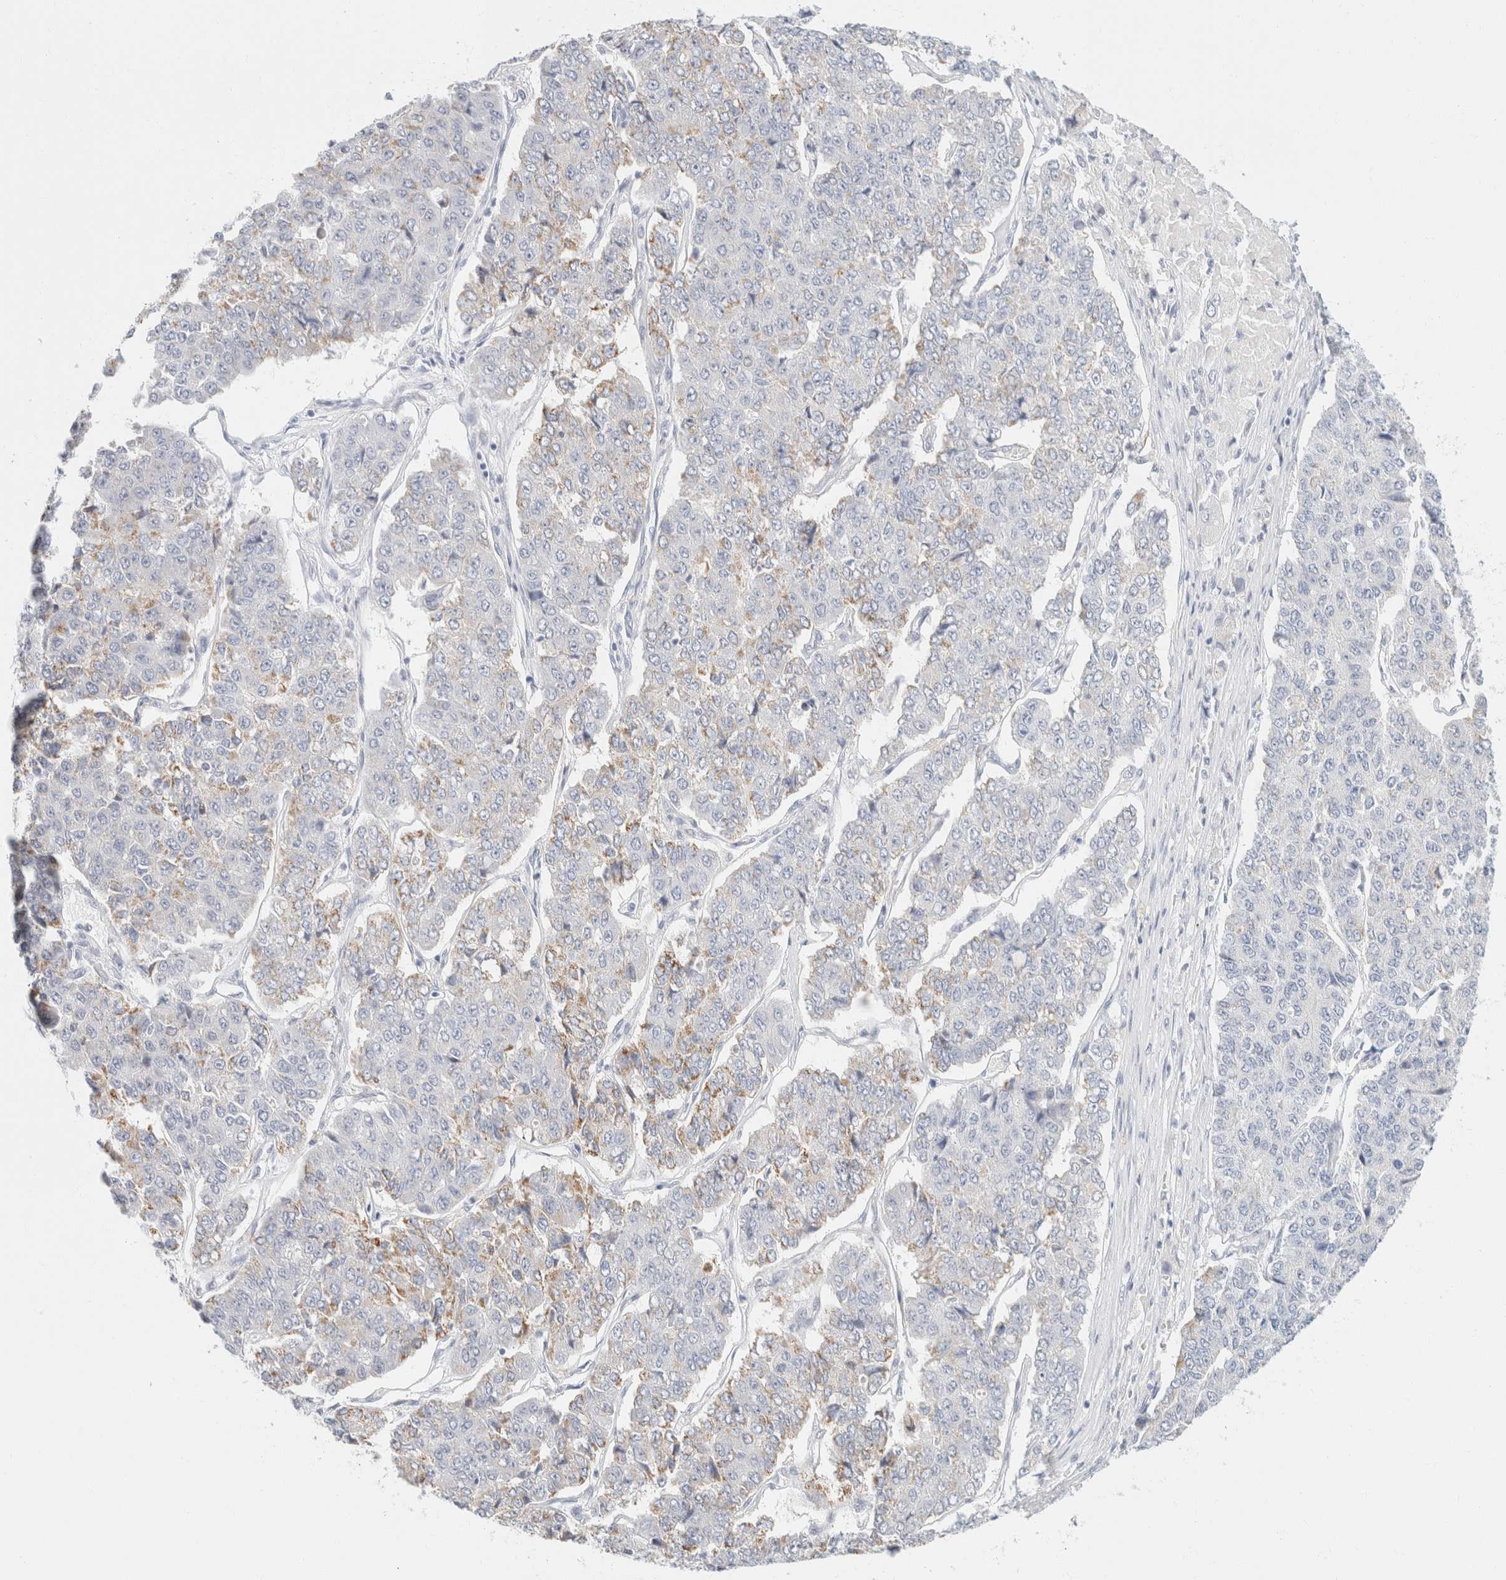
{"staining": {"intensity": "weak", "quantity": "<25%", "location": "cytoplasmic/membranous"}, "tissue": "pancreatic cancer", "cell_type": "Tumor cells", "image_type": "cancer", "snomed": [{"axis": "morphology", "description": "Adenocarcinoma, NOS"}, {"axis": "topography", "description": "Pancreas"}], "caption": "Immunohistochemistry photomicrograph of human pancreatic cancer (adenocarcinoma) stained for a protein (brown), which reveals no positivity in tumor cells.", "gene": "KRT20", "patient": {"sex": "male", "age": 50}}